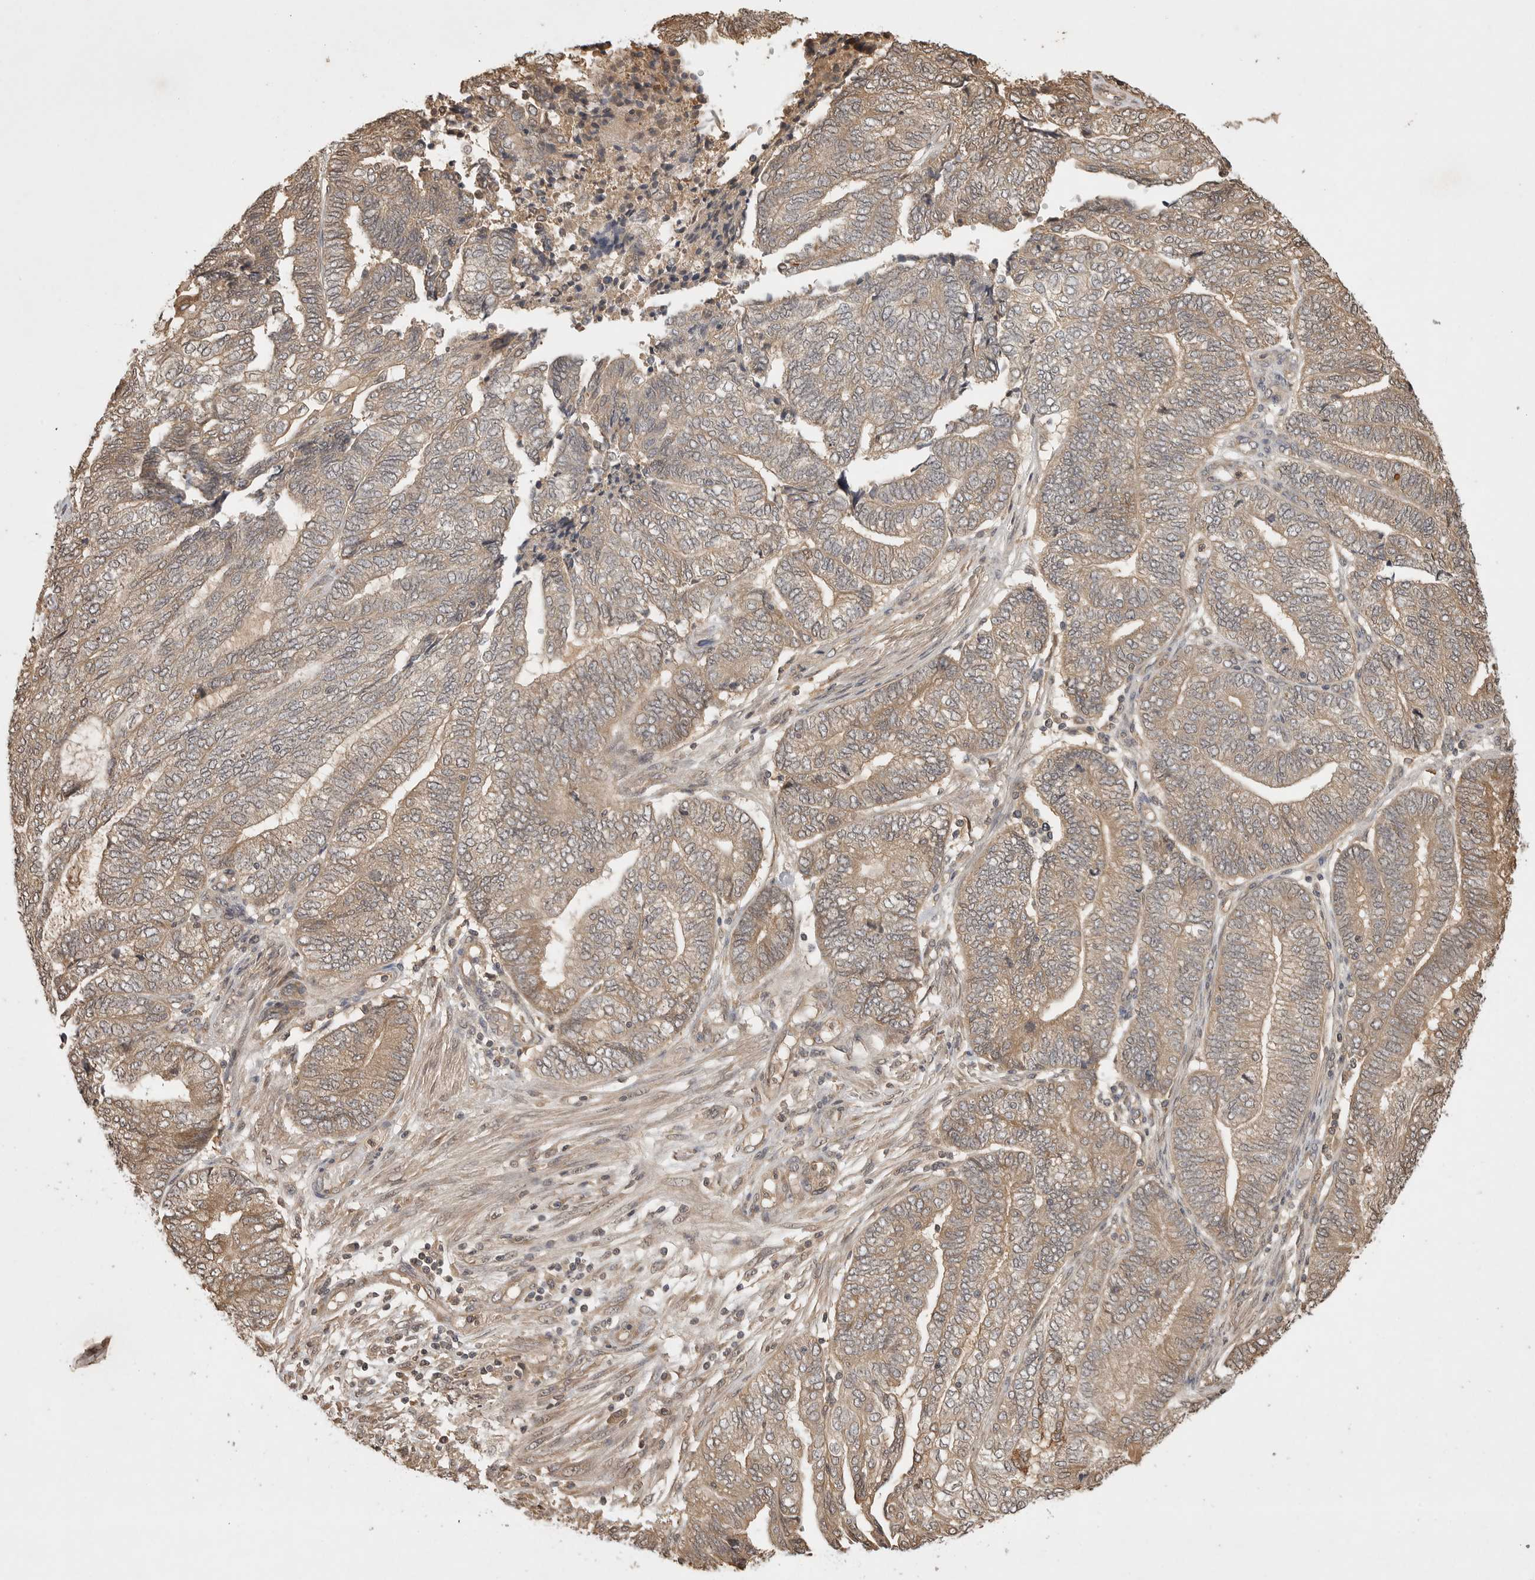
{"staining": {"intensity": "weak", "quantity": ">75%", "location": "cytoplasmic/membranous"}, "tissue": "endometrial cancer", "cell_type": "Tumor cells", "image_type": "cancer", "snomed": [{"axis": "morphology", "description": "Adenocarcinoma, NOS"}, {"axis": "topography", "description": "Uterus"}, {"axis": "topography", "description": "Endometrium"}], "caption": "A high-resolution micrograph shows IHC staining of endometrial cancer (adenocarcinoma), which displays weak cytoplasmic/membranous staining in approximately >75% of tumor cells. Using DAB (brown) and hematoxylin (blue) stains, captured at high magnification using brightfield microscopy.", "gene": "PRMT3", "patient": {"sex": "female", "age": 70}}